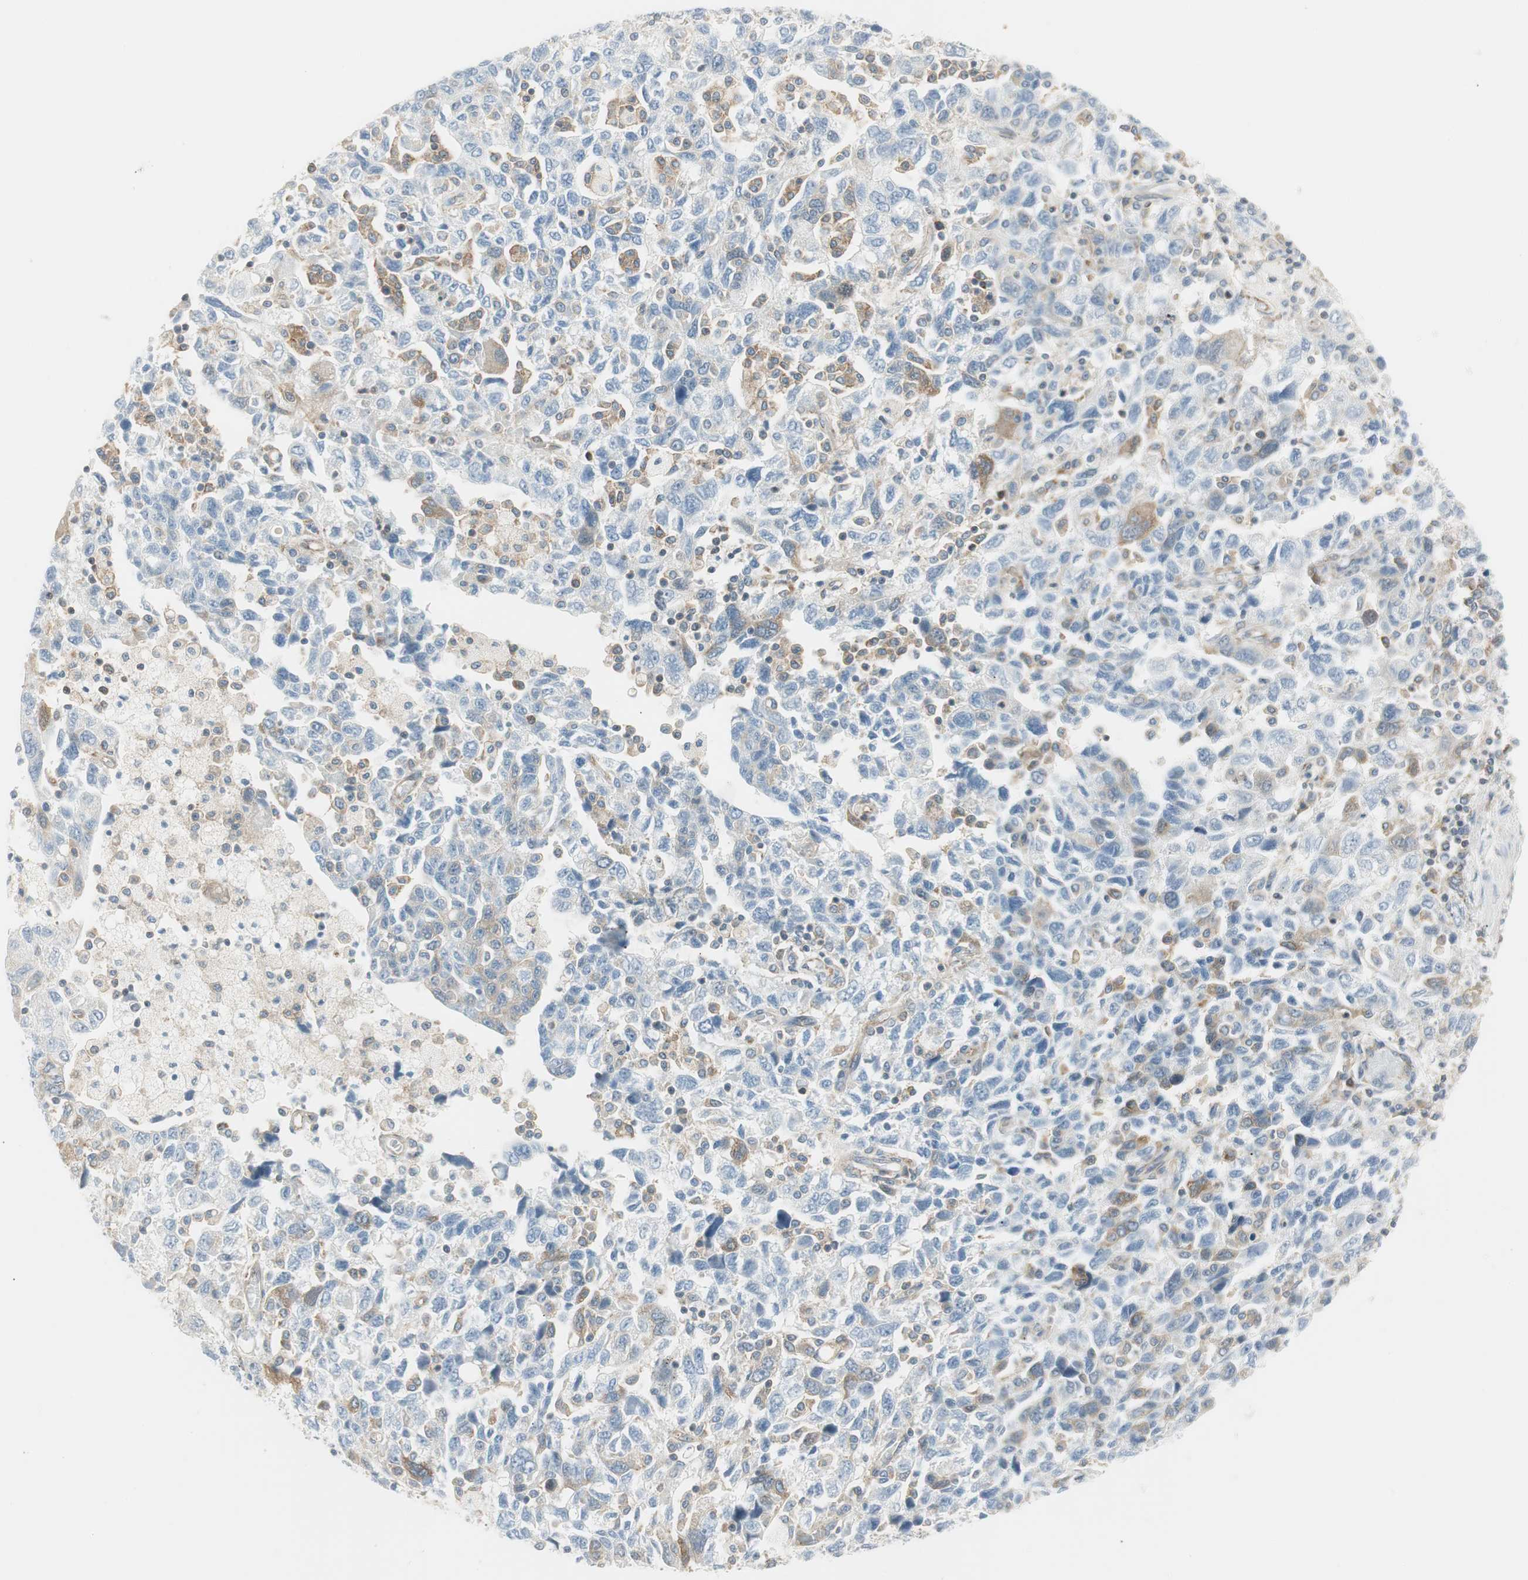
{"staining": {"intensity": "weak", "quantity": "25%-75%", "location": "cytoplasmic/membranous"}, "tissue": "ovarian cancer", "cell_type": "Tumor cells", "image_type": "cancer", "snomed": [{"axis": "morphology", "description": "Carcinoma, NOS"}, {"axis": "morphology", "description": "Cystadenocarcinoma, serous, NOS"}, {"axis": "topography", "description": "Ovary"}], "caption": "Brown immunohistochemical staining in ovarian cancer (carcinoma) displays weak cytoplasmic/membranous staining in about 25%-75% of tumor cells.", "gene": "AGFG1", "patient": {"sex": "female", "age": 69}}